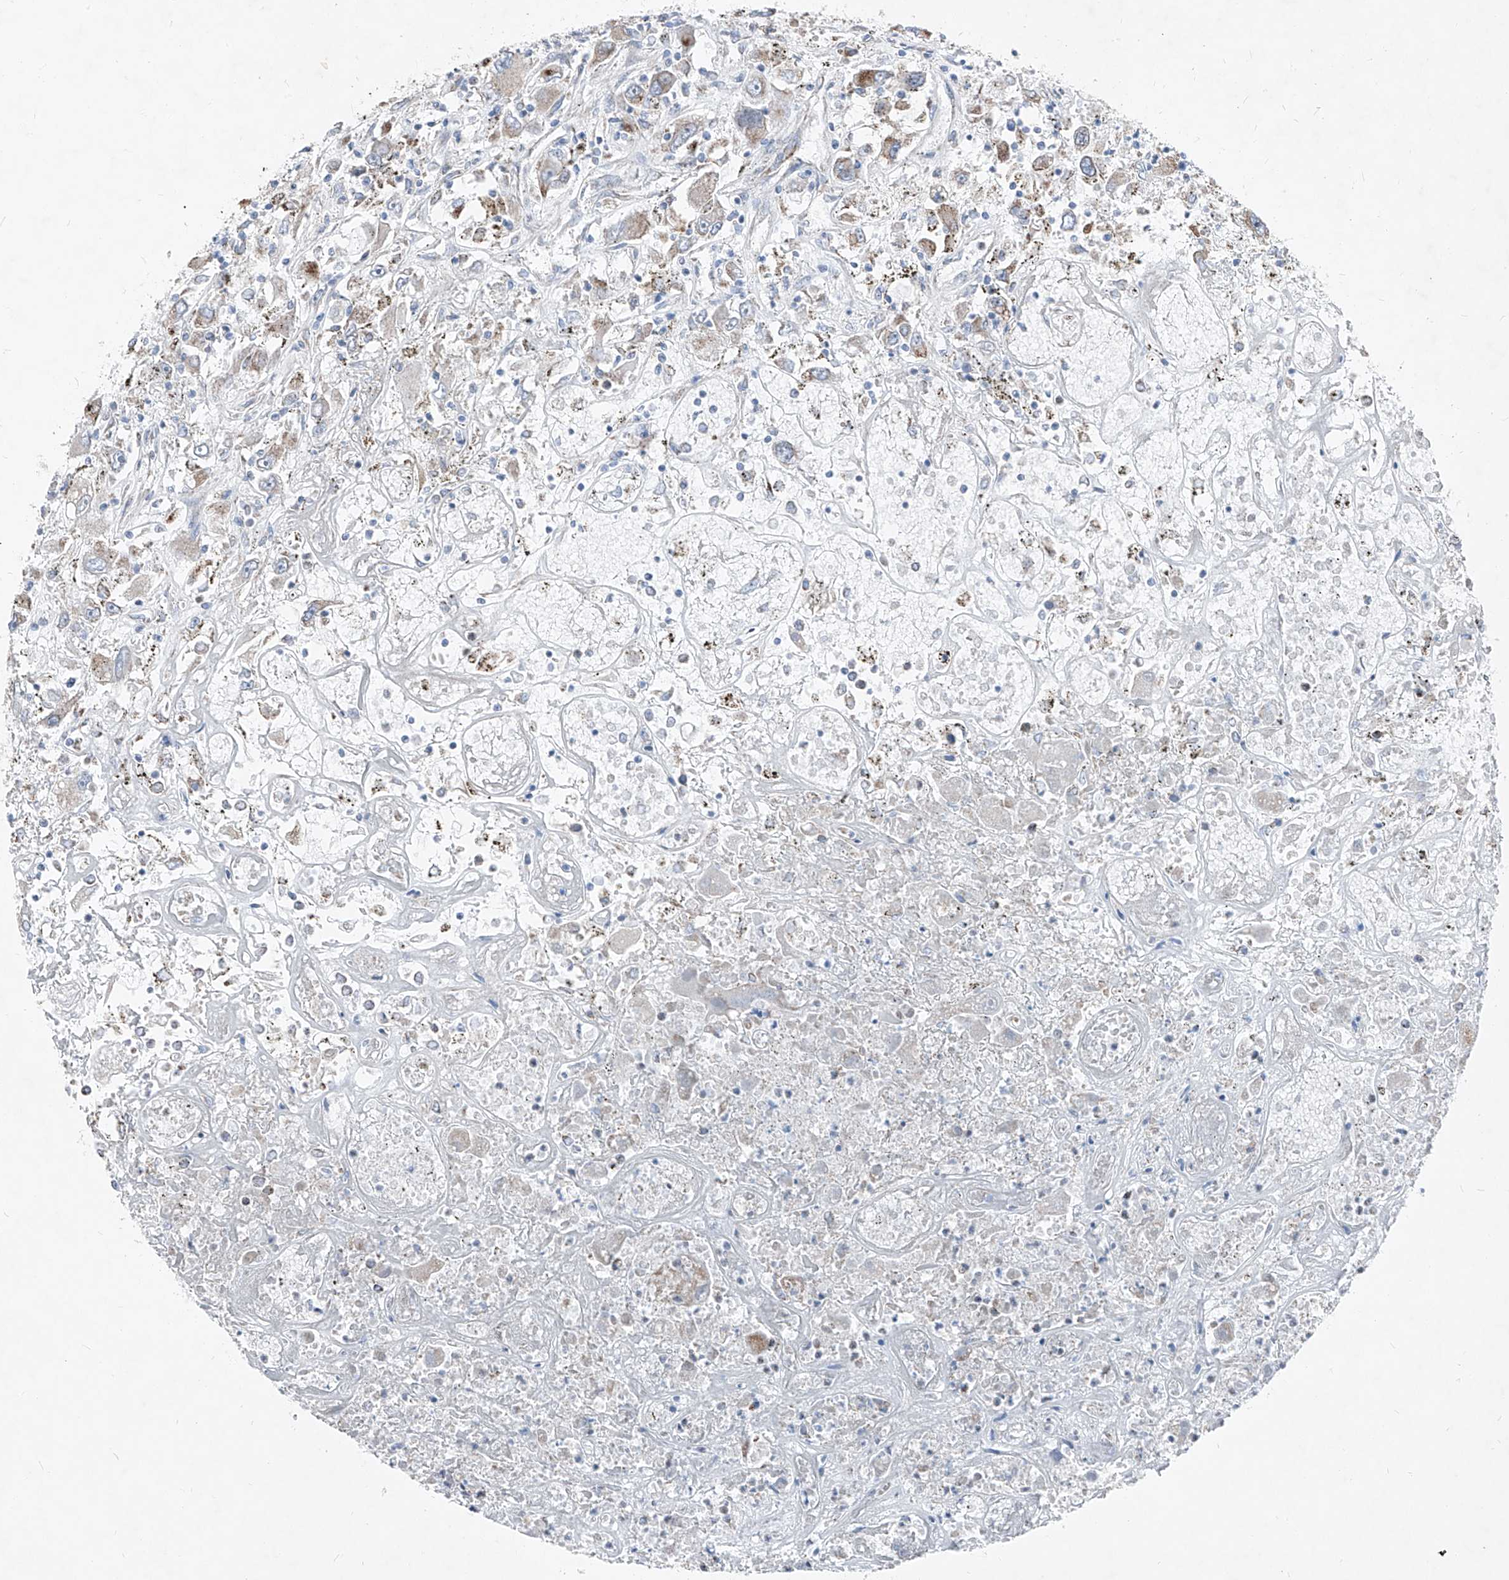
{"staining": {"intensity": "moderate", "quantity": "<25%", "location": "cytoplasmic/membranous"}, "tissue": "renal cancer", "cell_type": "Tumor cells", "image_type": "cancer", "snomed": [{"axis": "morphology", "description": "Adenocarcinoma, NOS"}, {"axis": "topography", "description": "Kidney"}], "caption": "This histopathology image demonstrates IHC staining of adenocarcinoma (renal), with low moderate cytoplasmic/membranous staining in about <25% of tumor cells.", "gene": "AGPS", "patient": {"sex": "female", "age": 52}}